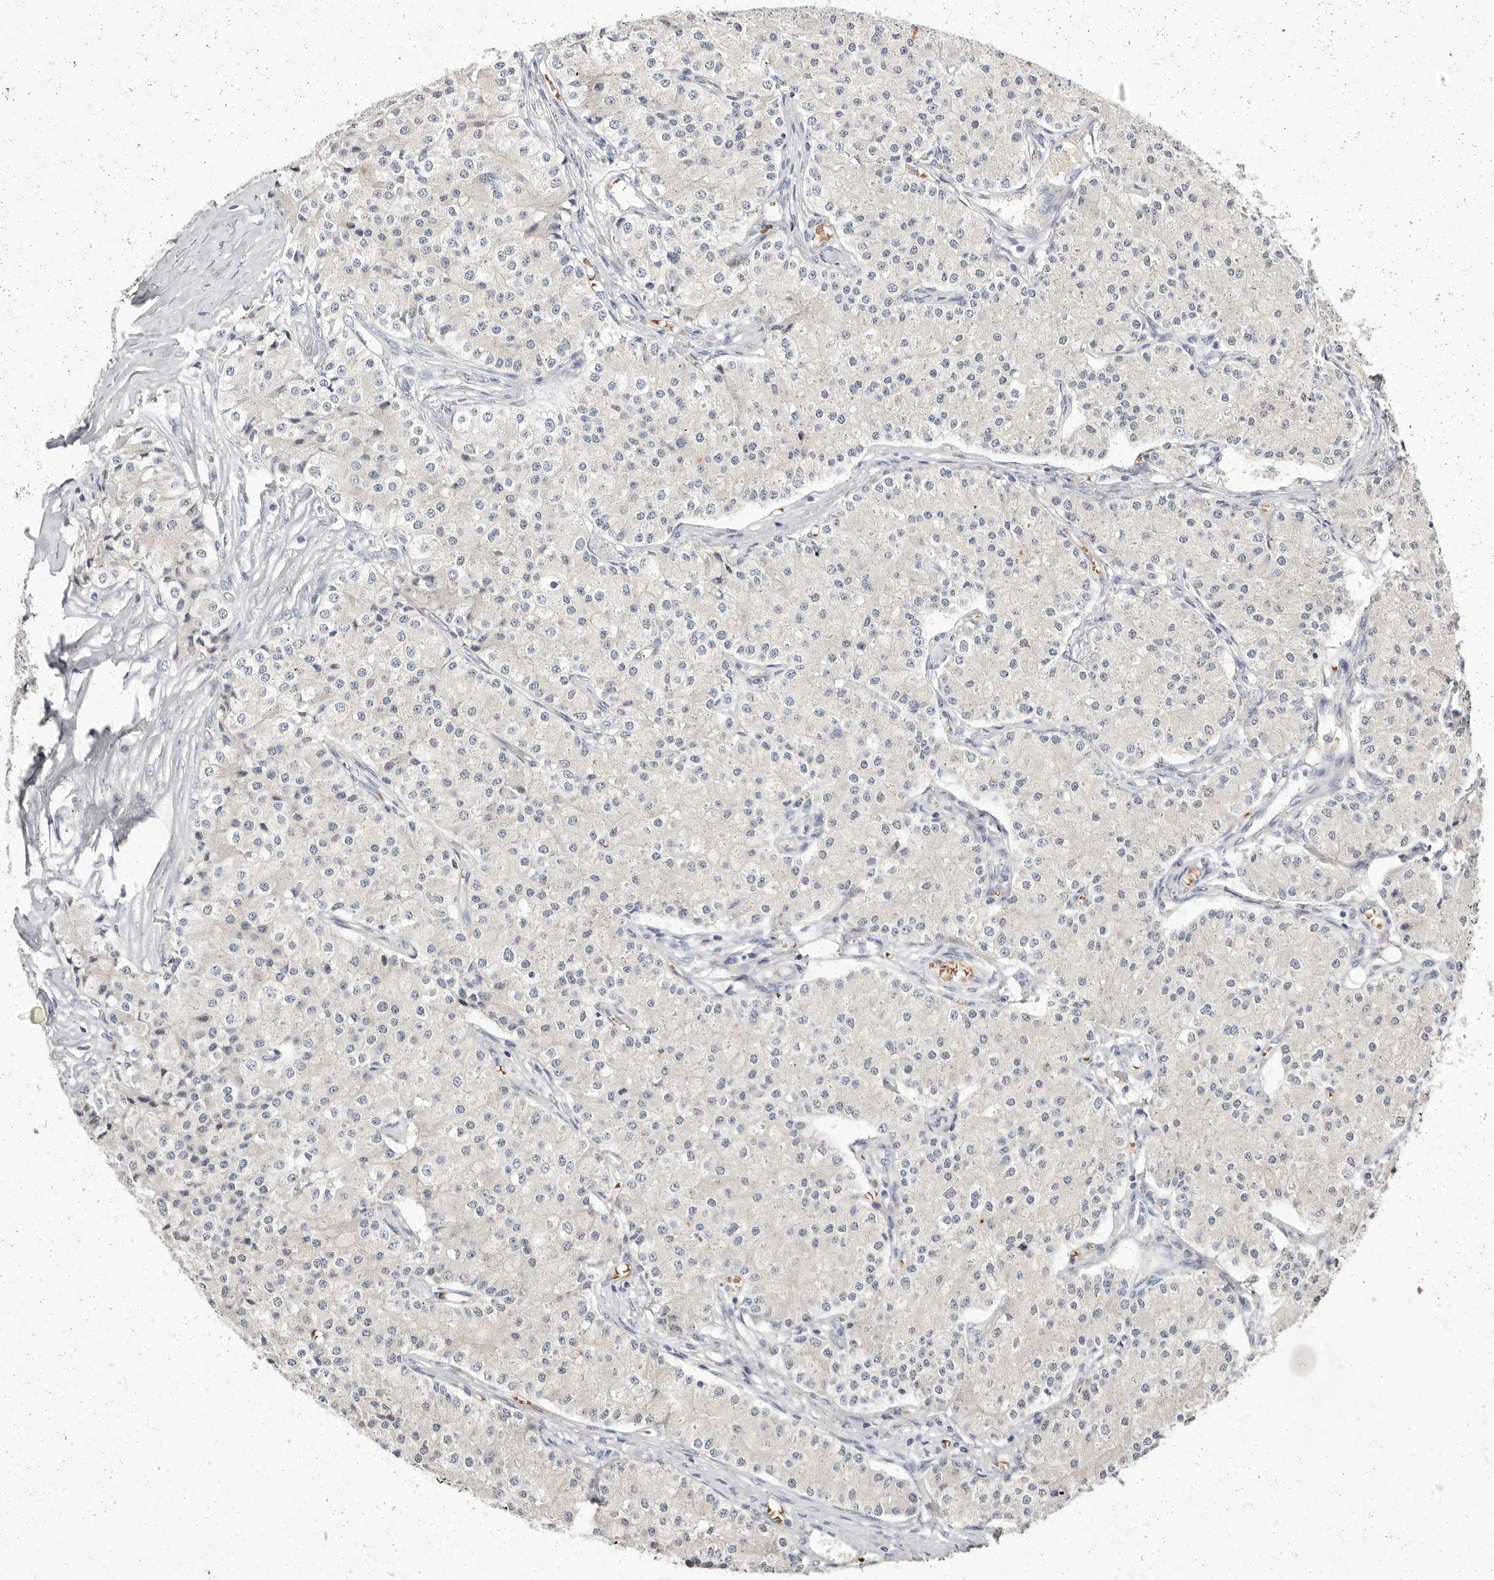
{"staining": {"intensity": "negative", "quantity": "none", "location": "none"}, "tissue": "carcinoid", "cell_type": "Tumor cells", "image_type": "cancer", "snomed": [{"axis": "morphology", "description": "Carcinoid, malignant, NOS"}, {"axis": "topography", "description": "Colon"}], "caption": "Tumor cells show no significant staining in carcinoid.", "gene": "TMEM63B", "patient": {"sex": "female", "age": 52}}